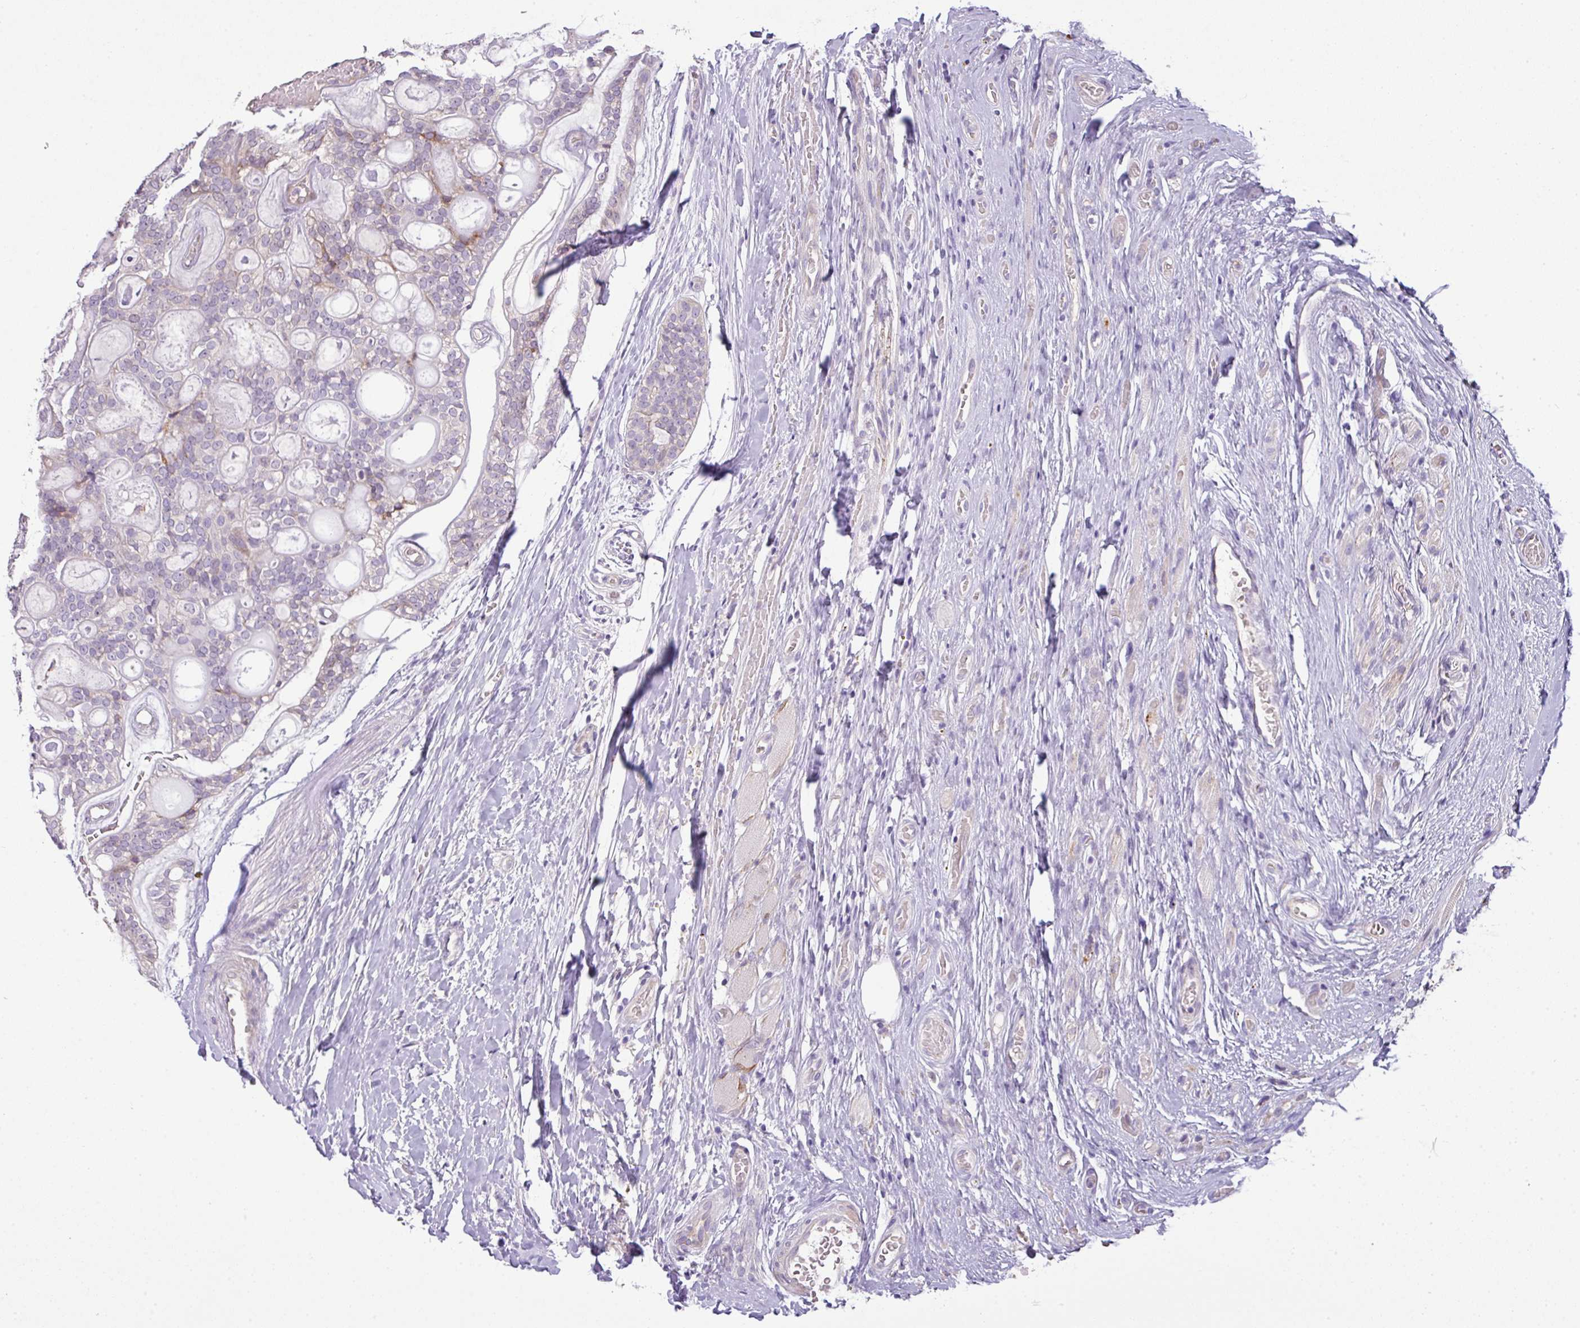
{"staining": {"intensity": "negative", "quantity": "none", "location": "none"}, "tissue": "head and neck cancer", "cell_type": "Tumor cells", "image_type": "cancer", "snomed": [{"axis": "morphology", "description": "Adenocarcinoma, NOS"}, {"axis": "topography", "description": "Head-Neck"}], "caption": "High magnification brightfield microscopy of head and neck cancer (adenocarcinoma) stained with DAB (brown) and counterstained with hematoxylin (blue): tumor cells show no significant expression.", "gene": "PIK3R5", "patient": {"sex": "male", "age": 66}}